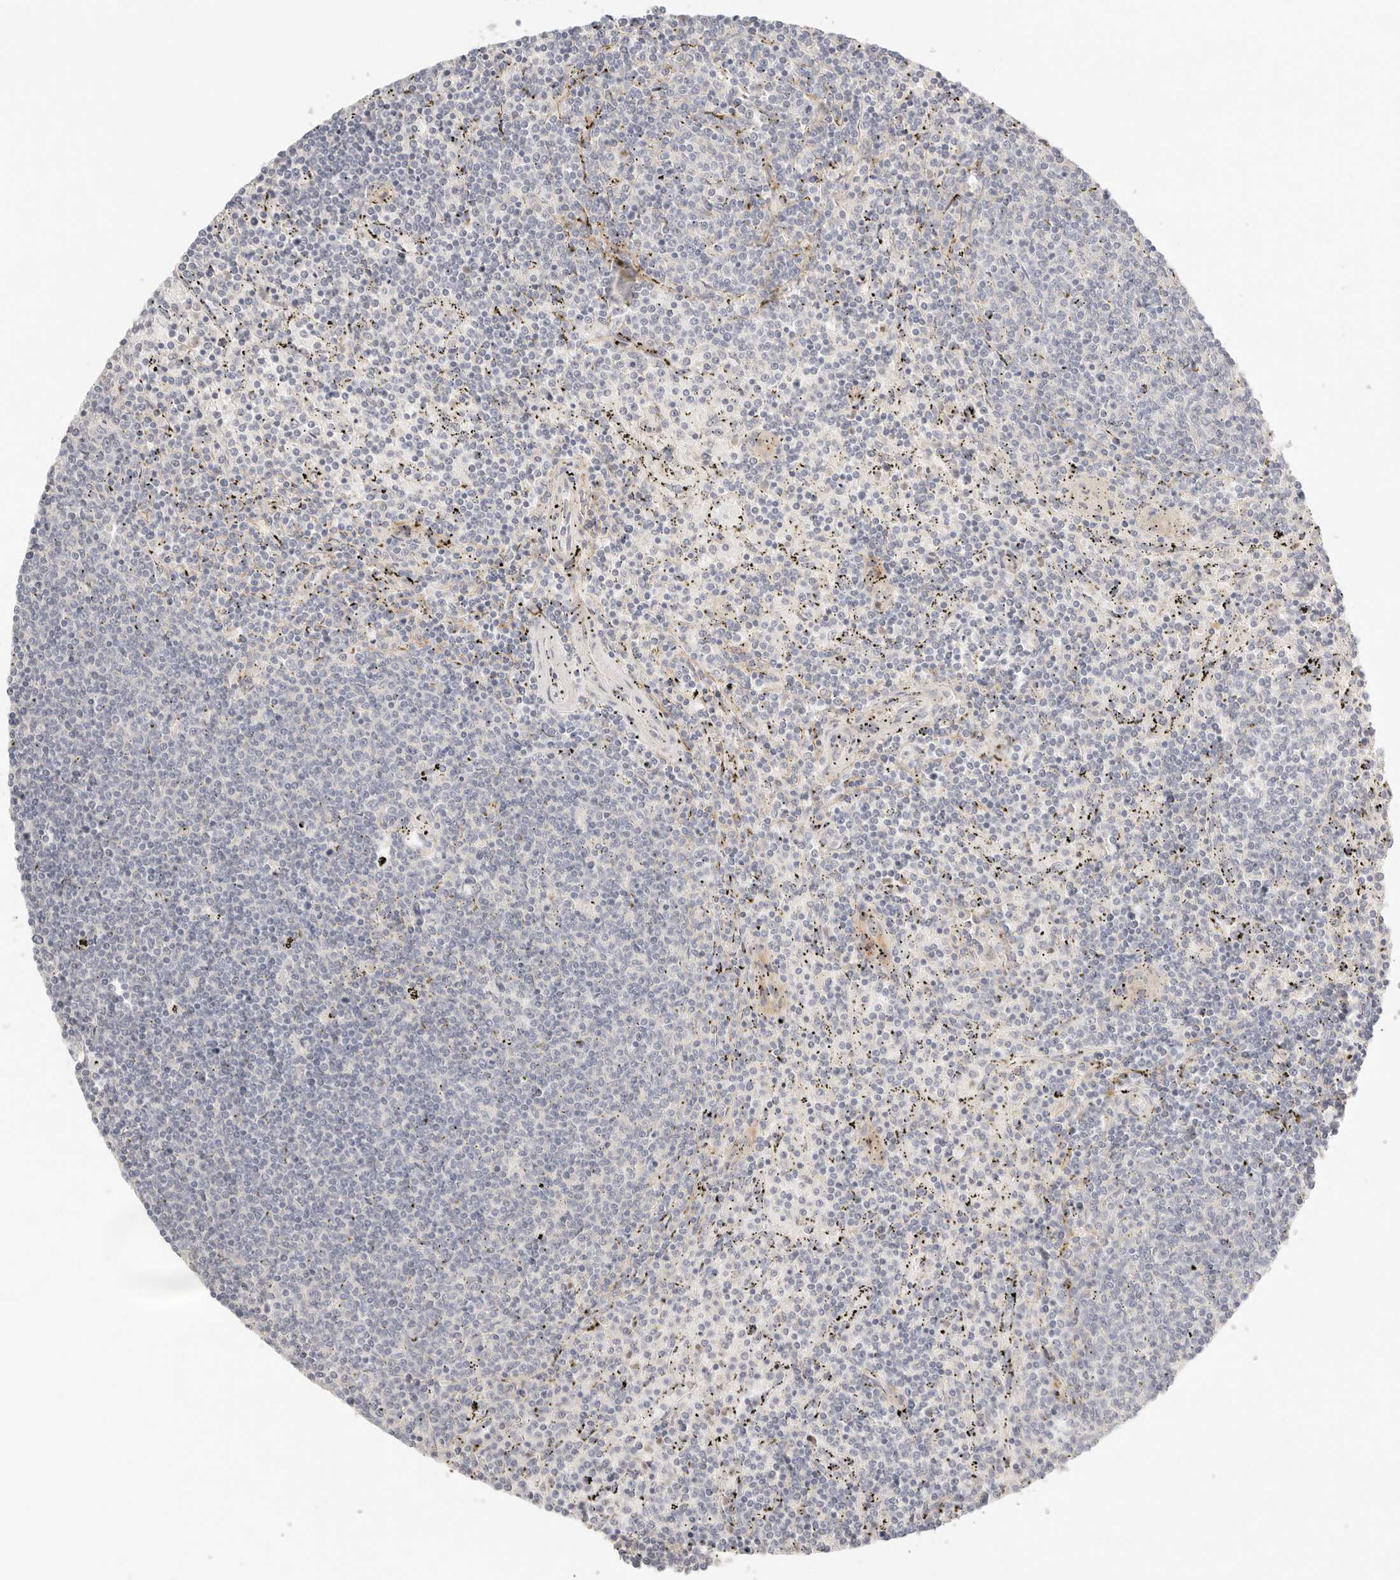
{"staining": {"intensity": "negative", "quantity": "none", "location": "none"}, "tissue": "lymphoma", "cell_type": "Tumor cells", "image_type": "cancer", "snomed": [{"axis": "morphology", "description": "Malignant lymphoma, non-Hodgkin's type, Low grade"}, {"axis": "topography", "description": "Spleen"}], "caption": "Immunohistochemical staining of lymphoma exhibits no significant staining in tumor cells. (Brightfield microscopy of DAB immunohistochemistry (IHC) at high magnification).", "gene": "CEP120", "patient": {"sex": "female", "age": 50}}